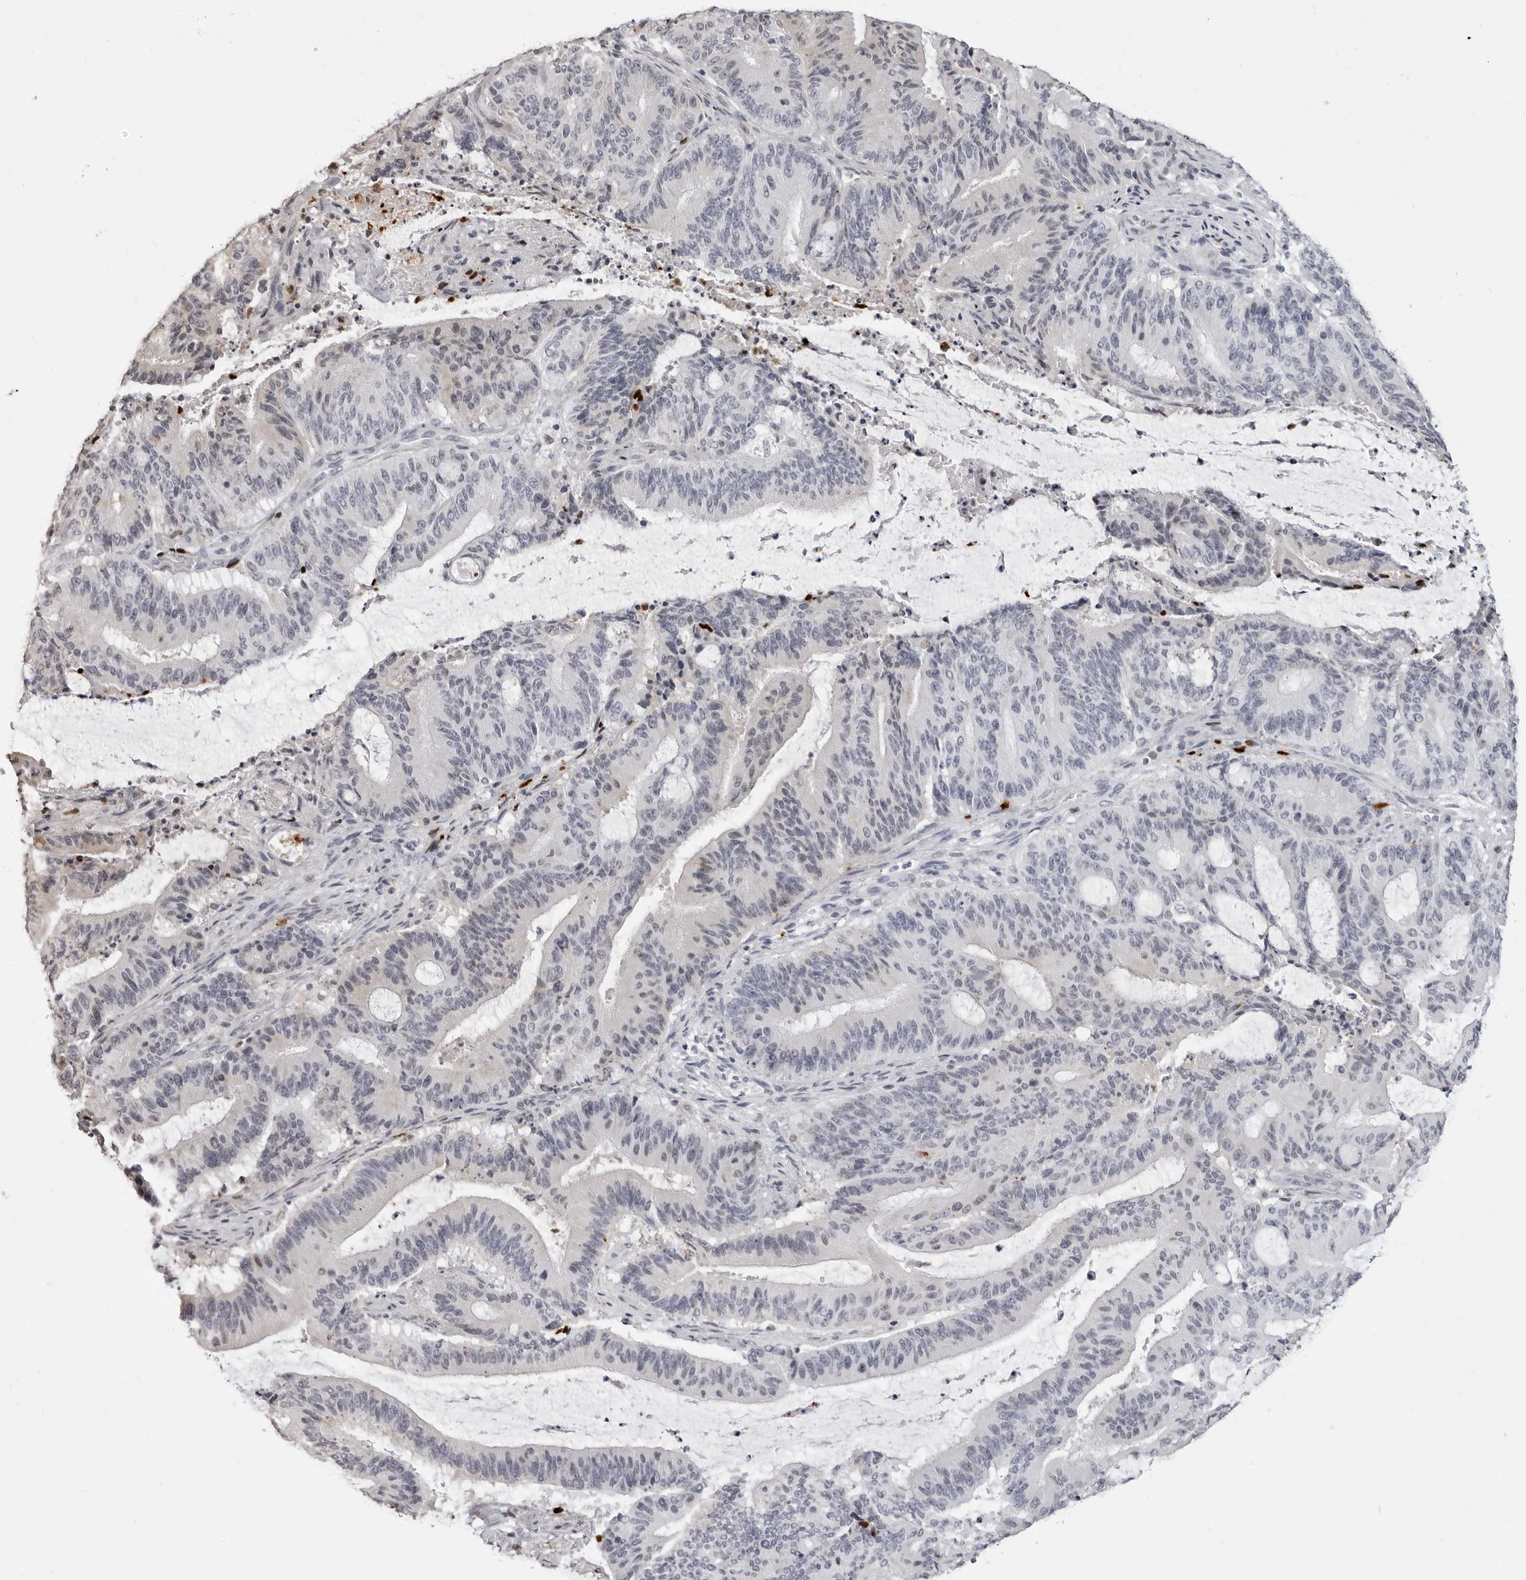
{"staining": {"intensity": "negative", "quantity": "none", "location": "none"}, "tissue": "liver cancer", "cell_type": "Tumor cells", "image_type": "cancer", "snomed": [{"axis": "morphology", "description": "Normal tissue, NOS"}, {"axis": "morphology", "description": "Cholangiocarcinoma"}, {"axis": "topography", "description": "Liver"}, {"axis": "topography", "description": "Peripheral nerve tissue"}], "caption": "This photomicrograph is of cholangiocarcinoma (liver) stained with immunohistochemistry to label a protein in brown with the nuclei are counter-stained blue. There is no positivity in tumor cells.", "gene": "IL31", "patient": {"sex": "female", "age": 73}}